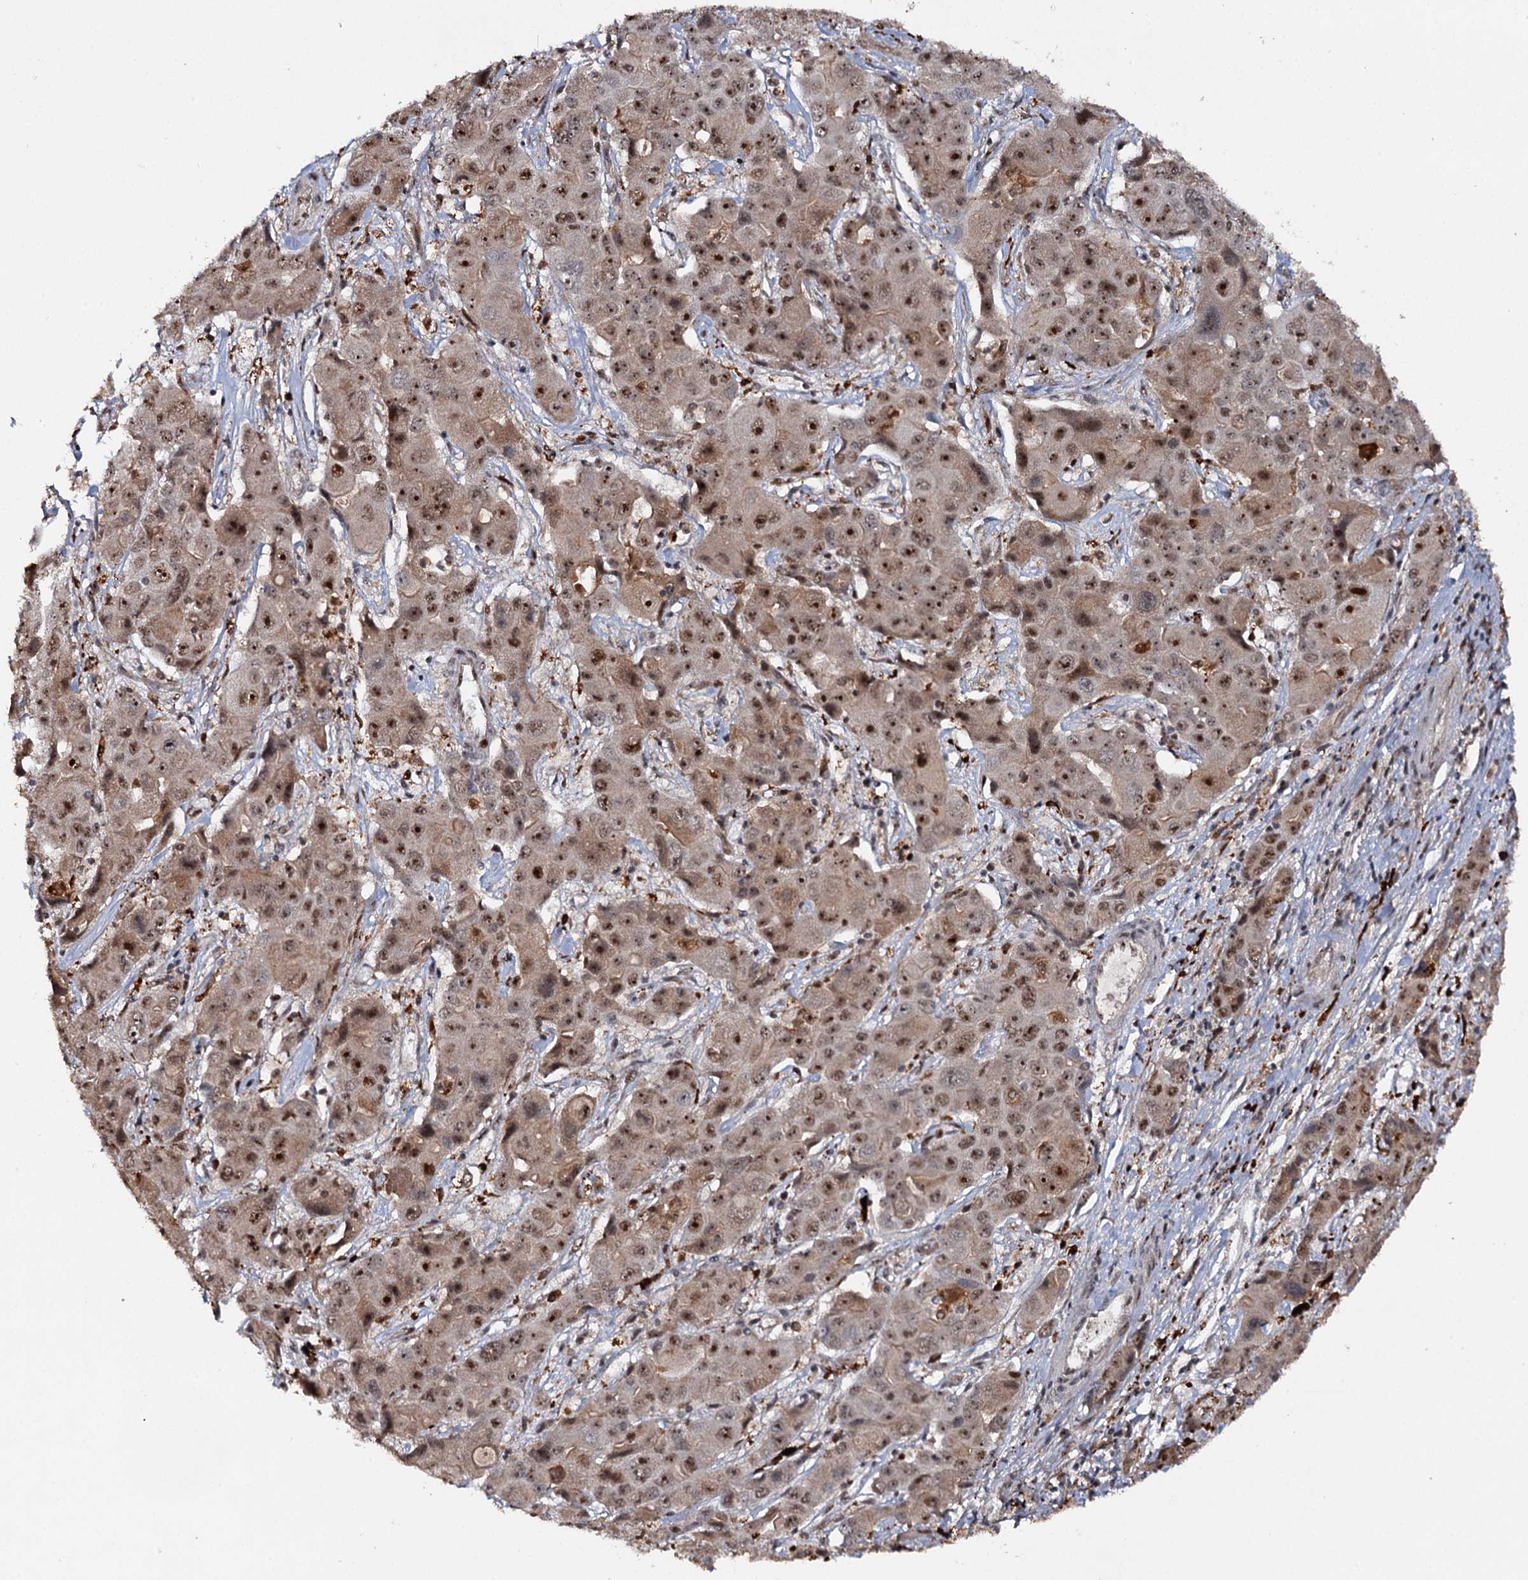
{"staining": {"intensity": "moderate", "quantity": ">75%", "location": "nuclear"}, "tissue": "liver cancer", "cell_type": "Tumor cells", "image_type": "cancer", "snomed": [{"axis": "morphology", "description": "Cholangiocarcinoma"}, {"axis": "topography", "description": "Liver"}], "caption": "Moderate nuclear expression for a protein is appreciated in approximately >75% of tumor cells of liver cancer using IHC.", "gene": "BUD13", "patient": {"sex": "male", "age": 67}}